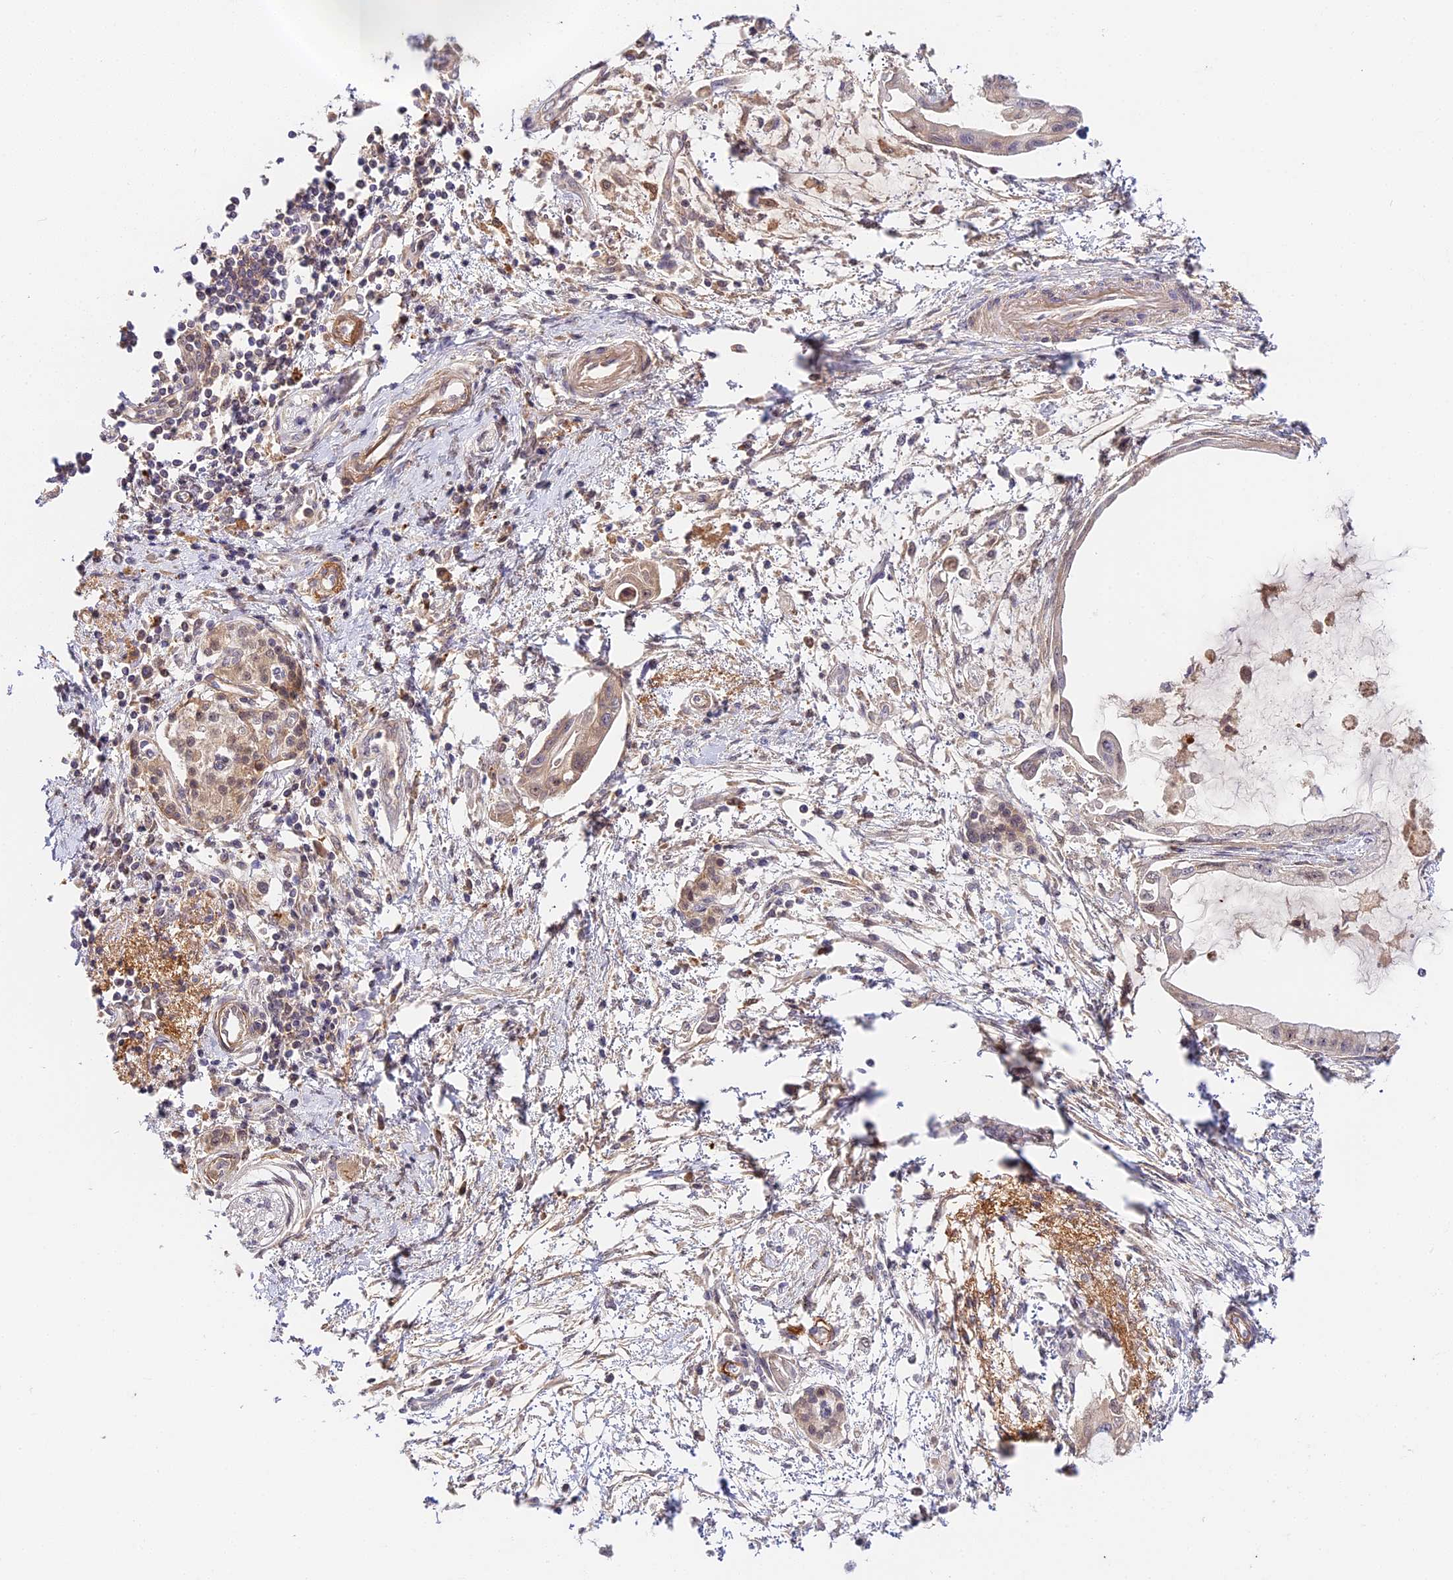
{"staining": {"intensity": "negative", "quantity": "none", "location": "none"}, "tissue": "pancreatic cancer", "cell_type": "Tumor cells", "image_type": "cancer", "snomed": [{"axis": "morphology", "description": "Adenocarcinoma, NOS"}, {"axis": "topography", "description": "Pancreas"}], "caption": "Protein analysis of adenocarcinoma (pancreatic) demonstrates no significant staining in tumor cells.", "gene": "IMPACT", "patient": {"sex": "male", "age": 48}}